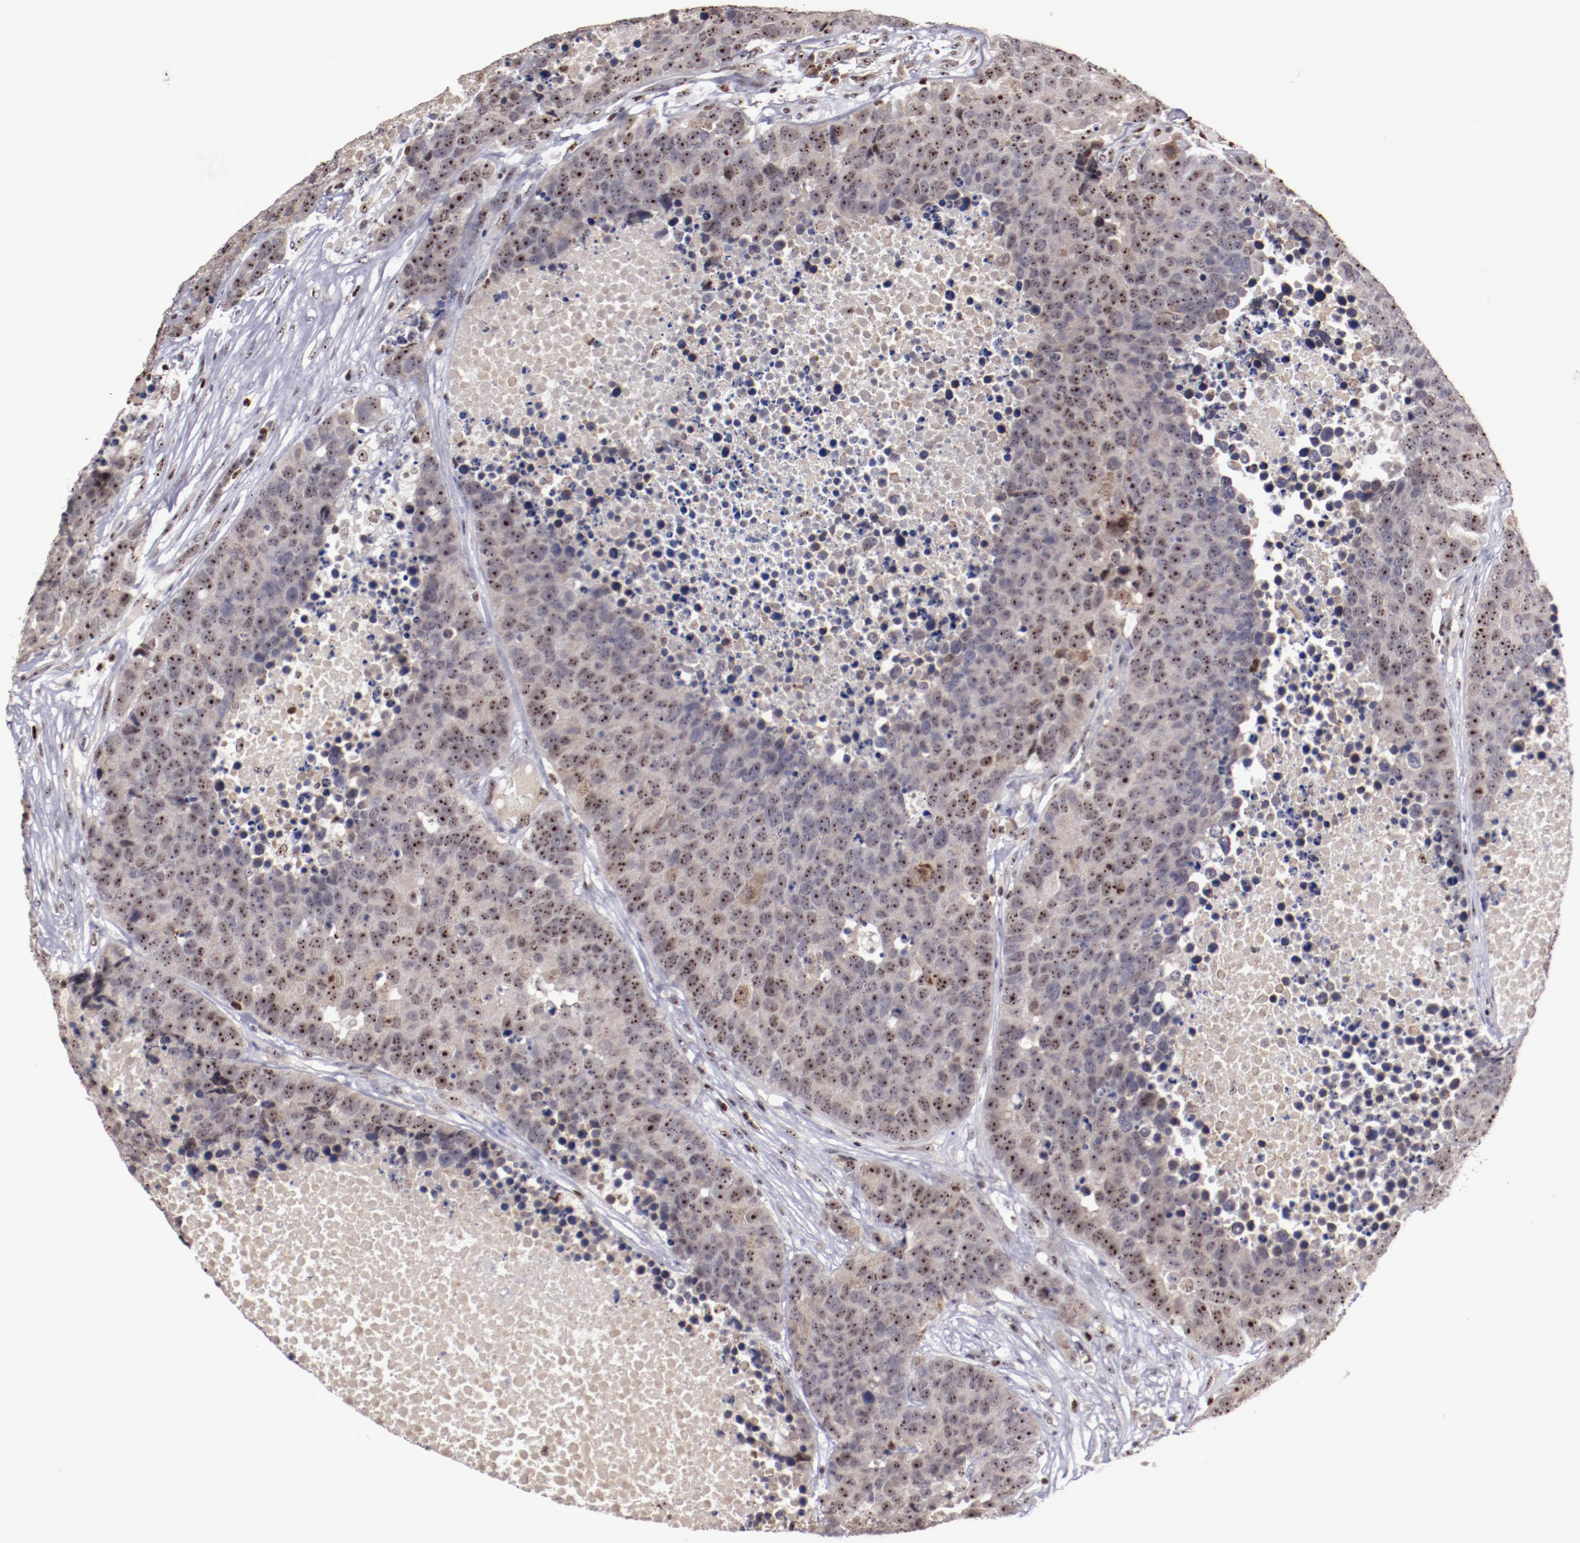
{"staining": {"intensity": "weak", "quantity": ">75%", "location": "cytoplasmic/membranous,nuclear"}, "tissue": "carcinoid", "cell_type": "Tumor cells", "image_type": "cancer", "snomed": [{"axis": "morphology", "description": "Carcinoid, malignant, NOS"}, {"axis": "topography", "description": "Lung"}], "caption": "Protein expression analysis of human carcinoid (malignant) reveals weak cytoplasmic/membranous and nuclear positivity in about >75% of tumor cells. The protein is shown in brown color, while the nuclei are stained blue.", "gene": "DDX24", "patient": {"sex": "male", "age": 60}}